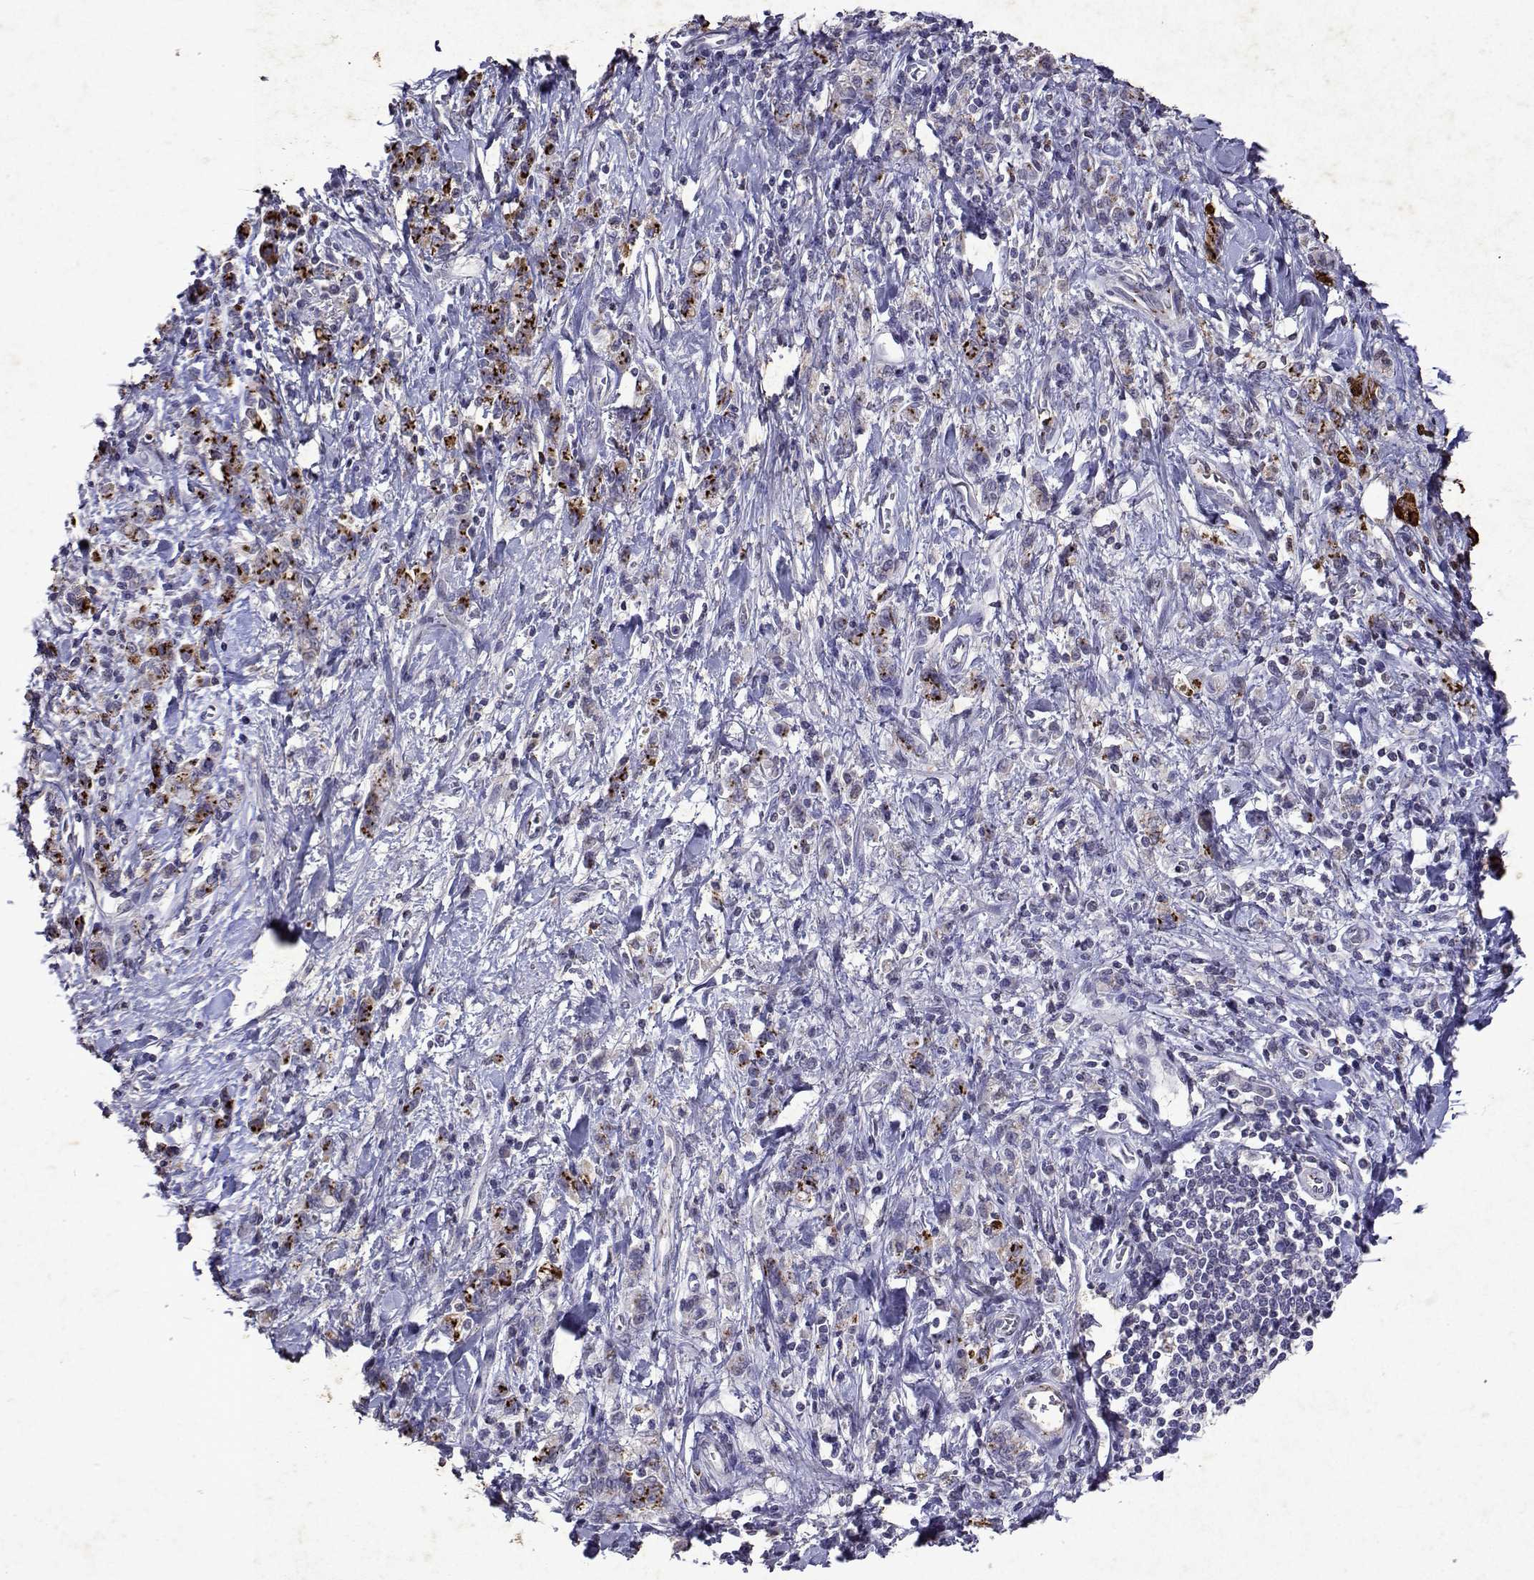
{"staining": {"intensity": "strong", "quantity": "25%-75%", "location": "cytoplasmic/membranous"}, "tissue": "stomach cancer", "cell_type": "Tumor cells", "image_type": "cancer", "snomed": [{"axis": "morphology", "description": "Adenocarcinoma, NOS"}, {"axis": "topography", "description": "Stomach"}], "caption": "A high-resolution image shows immunohistochemistry (IHC) staining of stomach adenocarcinoma, which demonstrates strong cytoplasmic/membranous expression in approximately 25%-75% of tumor cells.", "gene": "DUSP28", "patient": {"sex": "male", "age": 77}}